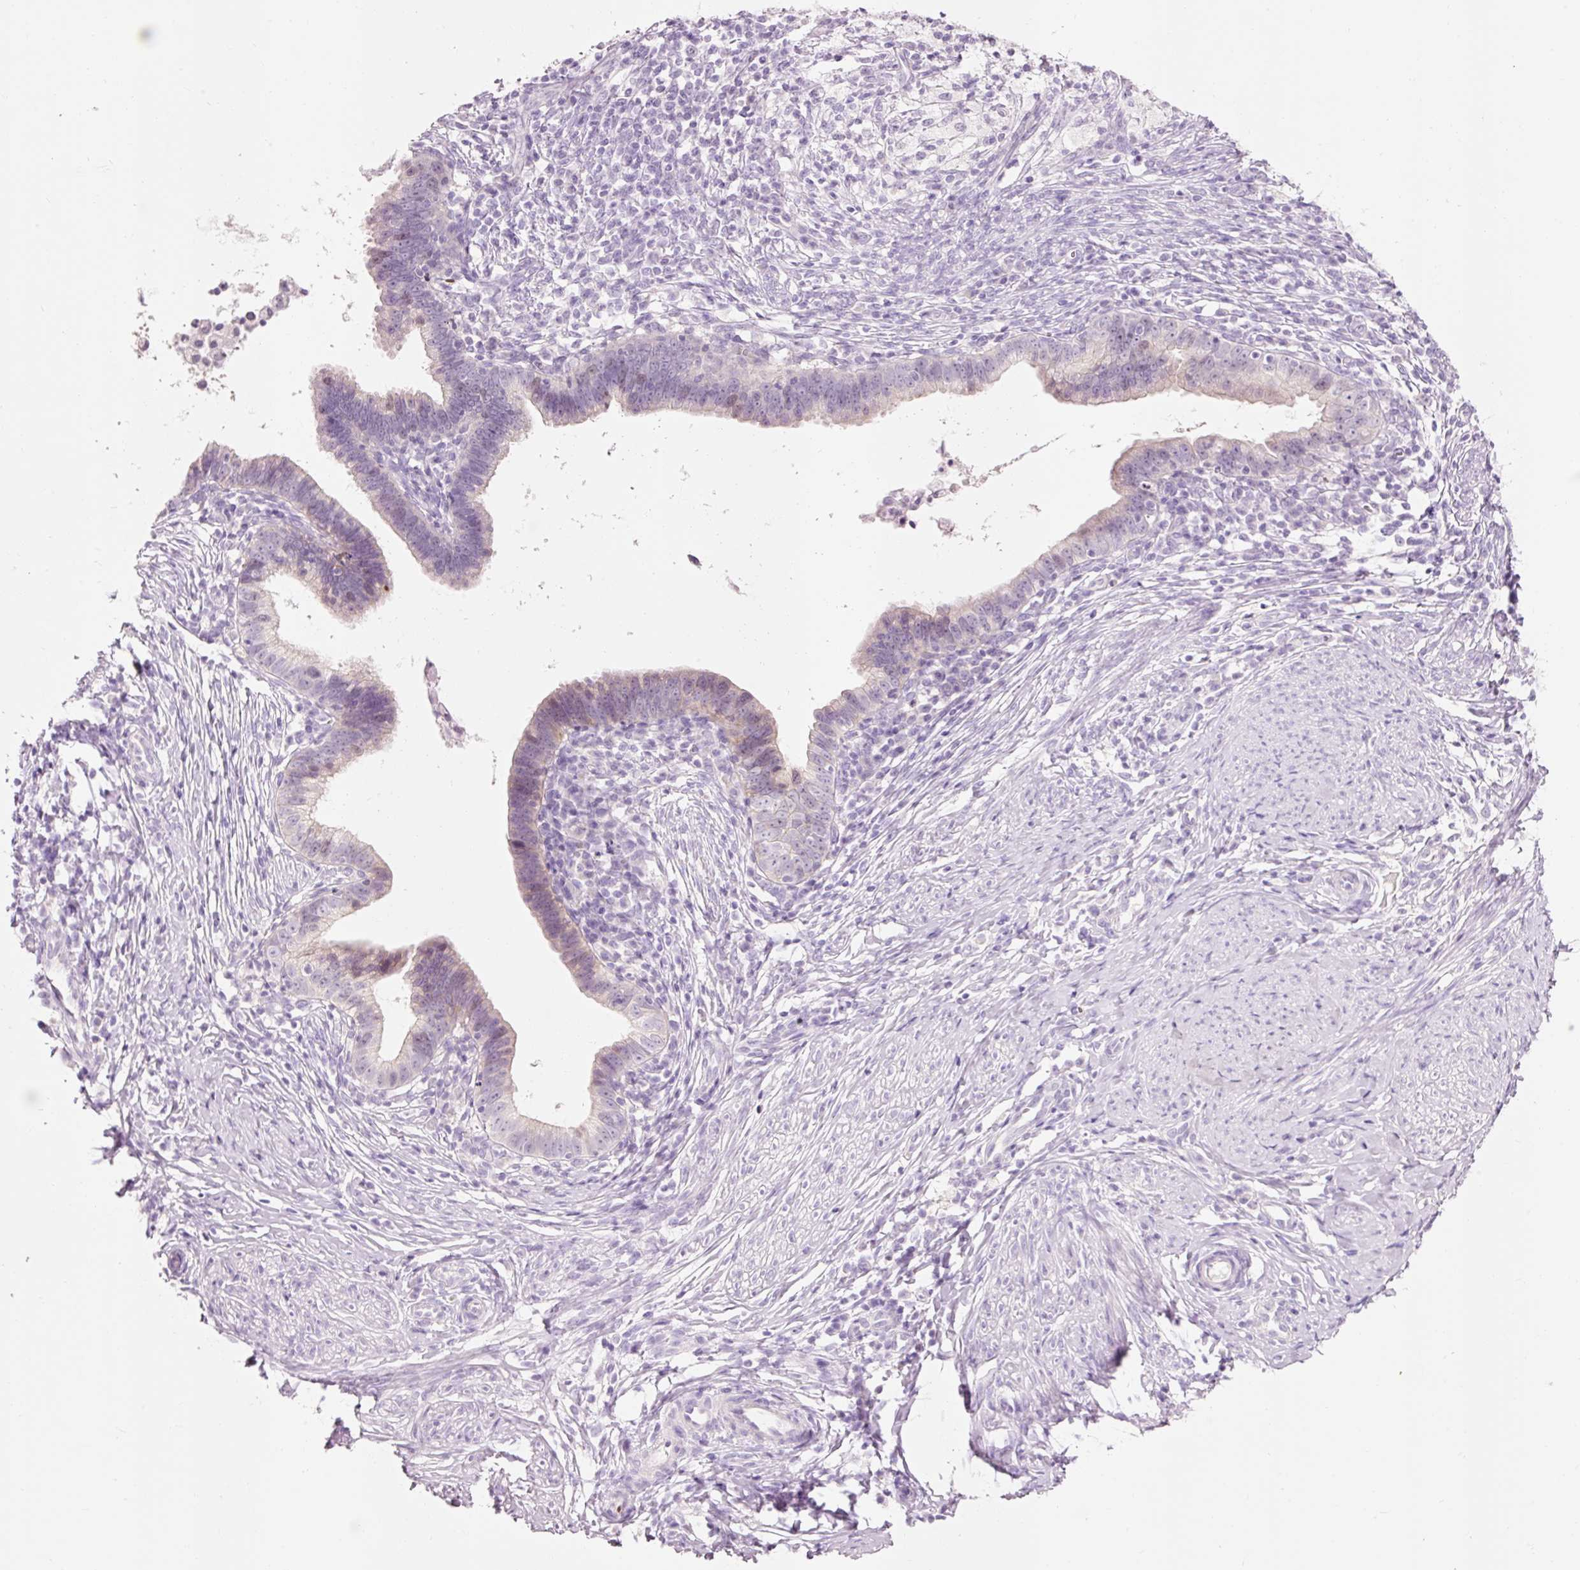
{"staining": {"intensity": "weak", "quantity": "<25%", "location": "cytoplasmic/membranous"}, "tissue": "cervical cancer", "cell_type": "Tumor cells", "image_type": "cancer", "snomed": [{"axis": "morphology", "description": "Adenocarcinoma, NOS"}, {"axis": "topography", "description": "Cervix"}], "caption": "This is a image of immunohistochemistry (IHC) staining of cervical adenocarcinoma, which shows no expression in tumor cells.", "gene": "DHRS11", "patient": {"sex": "female", "age": 36}}